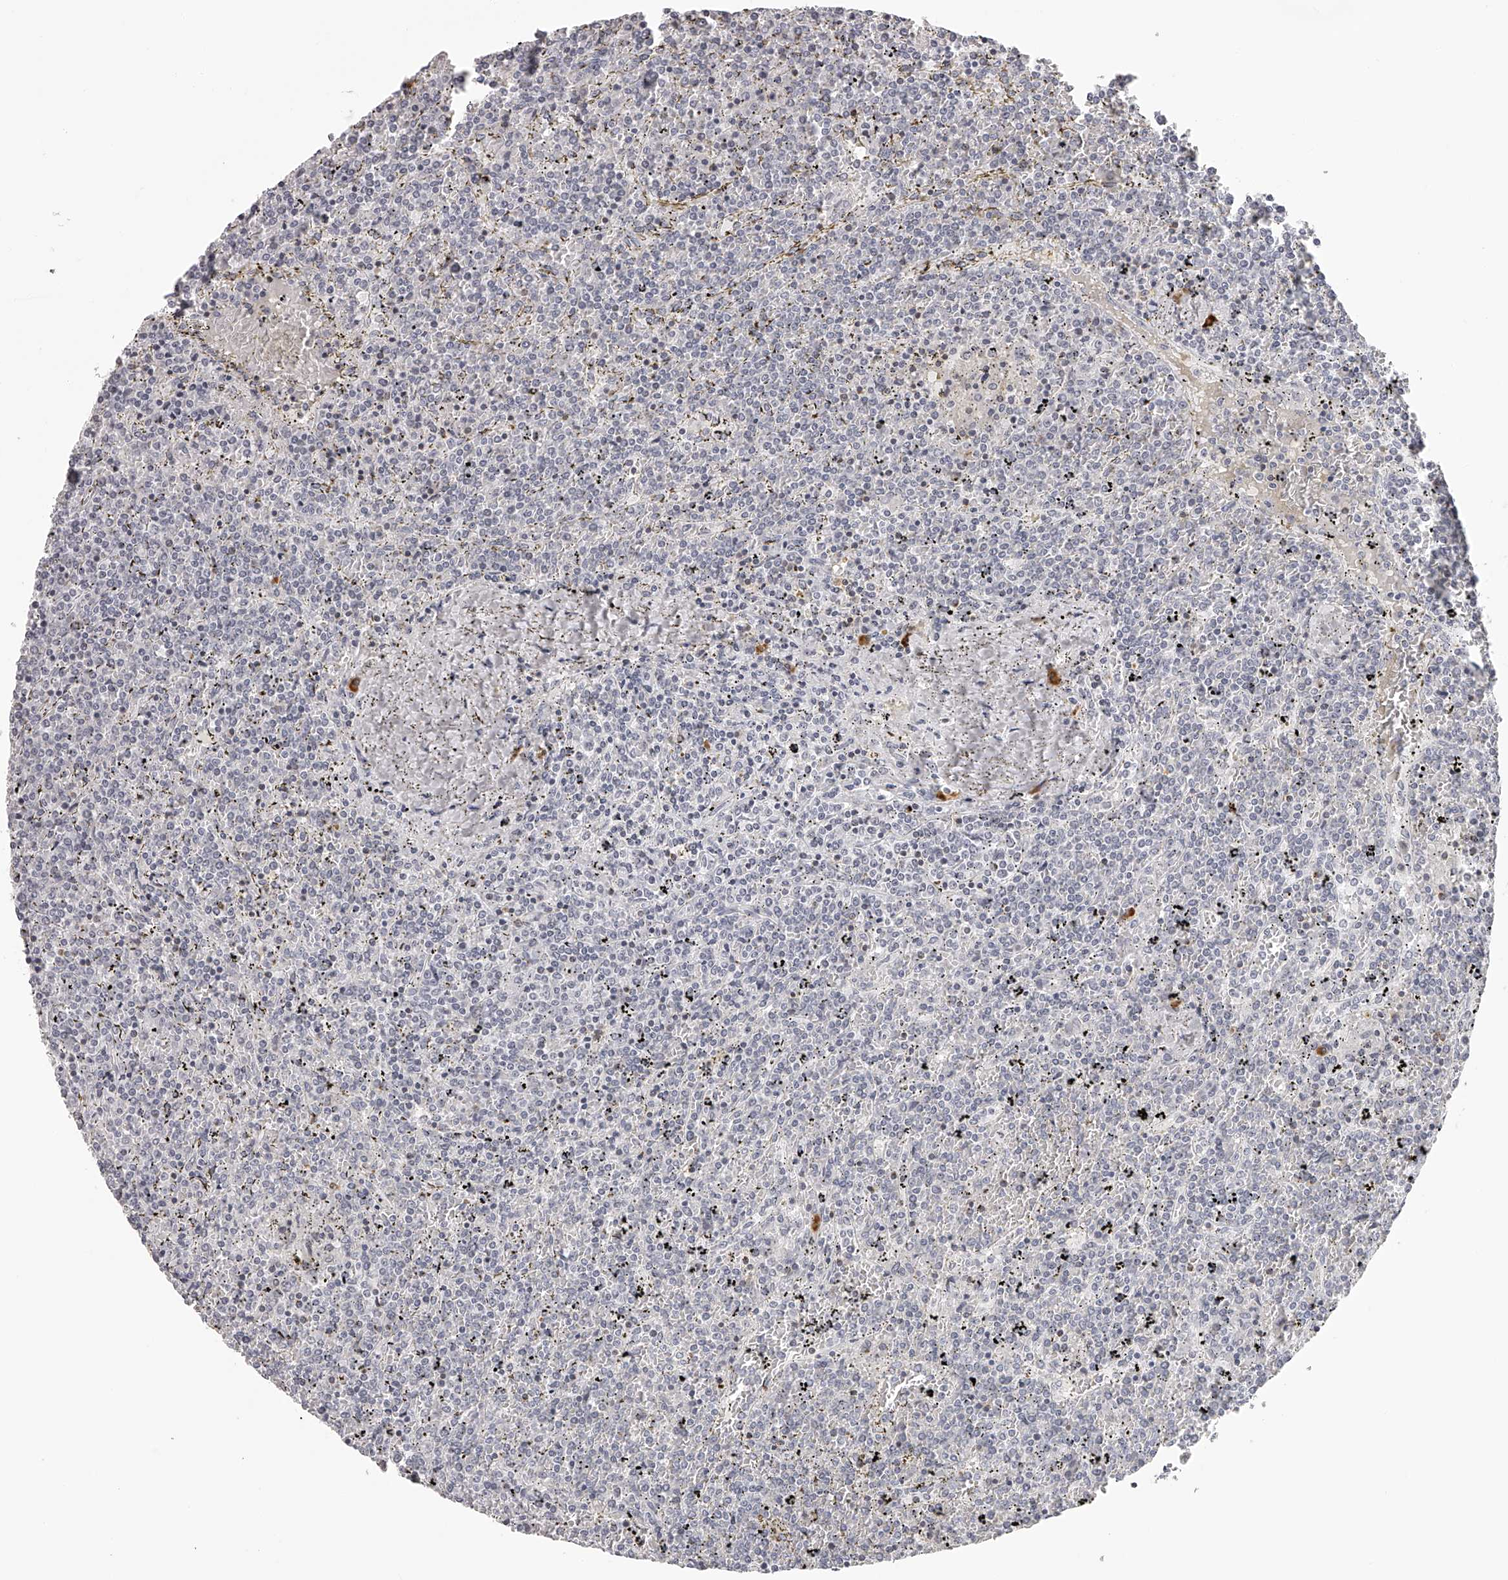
{"staining": {"intensity": "negative", "quantity": "none", "location": "none"}, "tissue": "lymphoma", "cell_type": "Tumor cells", "image_type": "cancer", "snomed": [{"axis": "morphology", "description": "Malignant lymphoma, non-Hodgkin's type, Low grade"}, {"axis": "topography", "description": "Spleen"}], "caption": "Tumor cells are negative for protein expression in human lymphoma.", "gene": "SEC11C", "patient": {"sex": "female", "age": 19}}